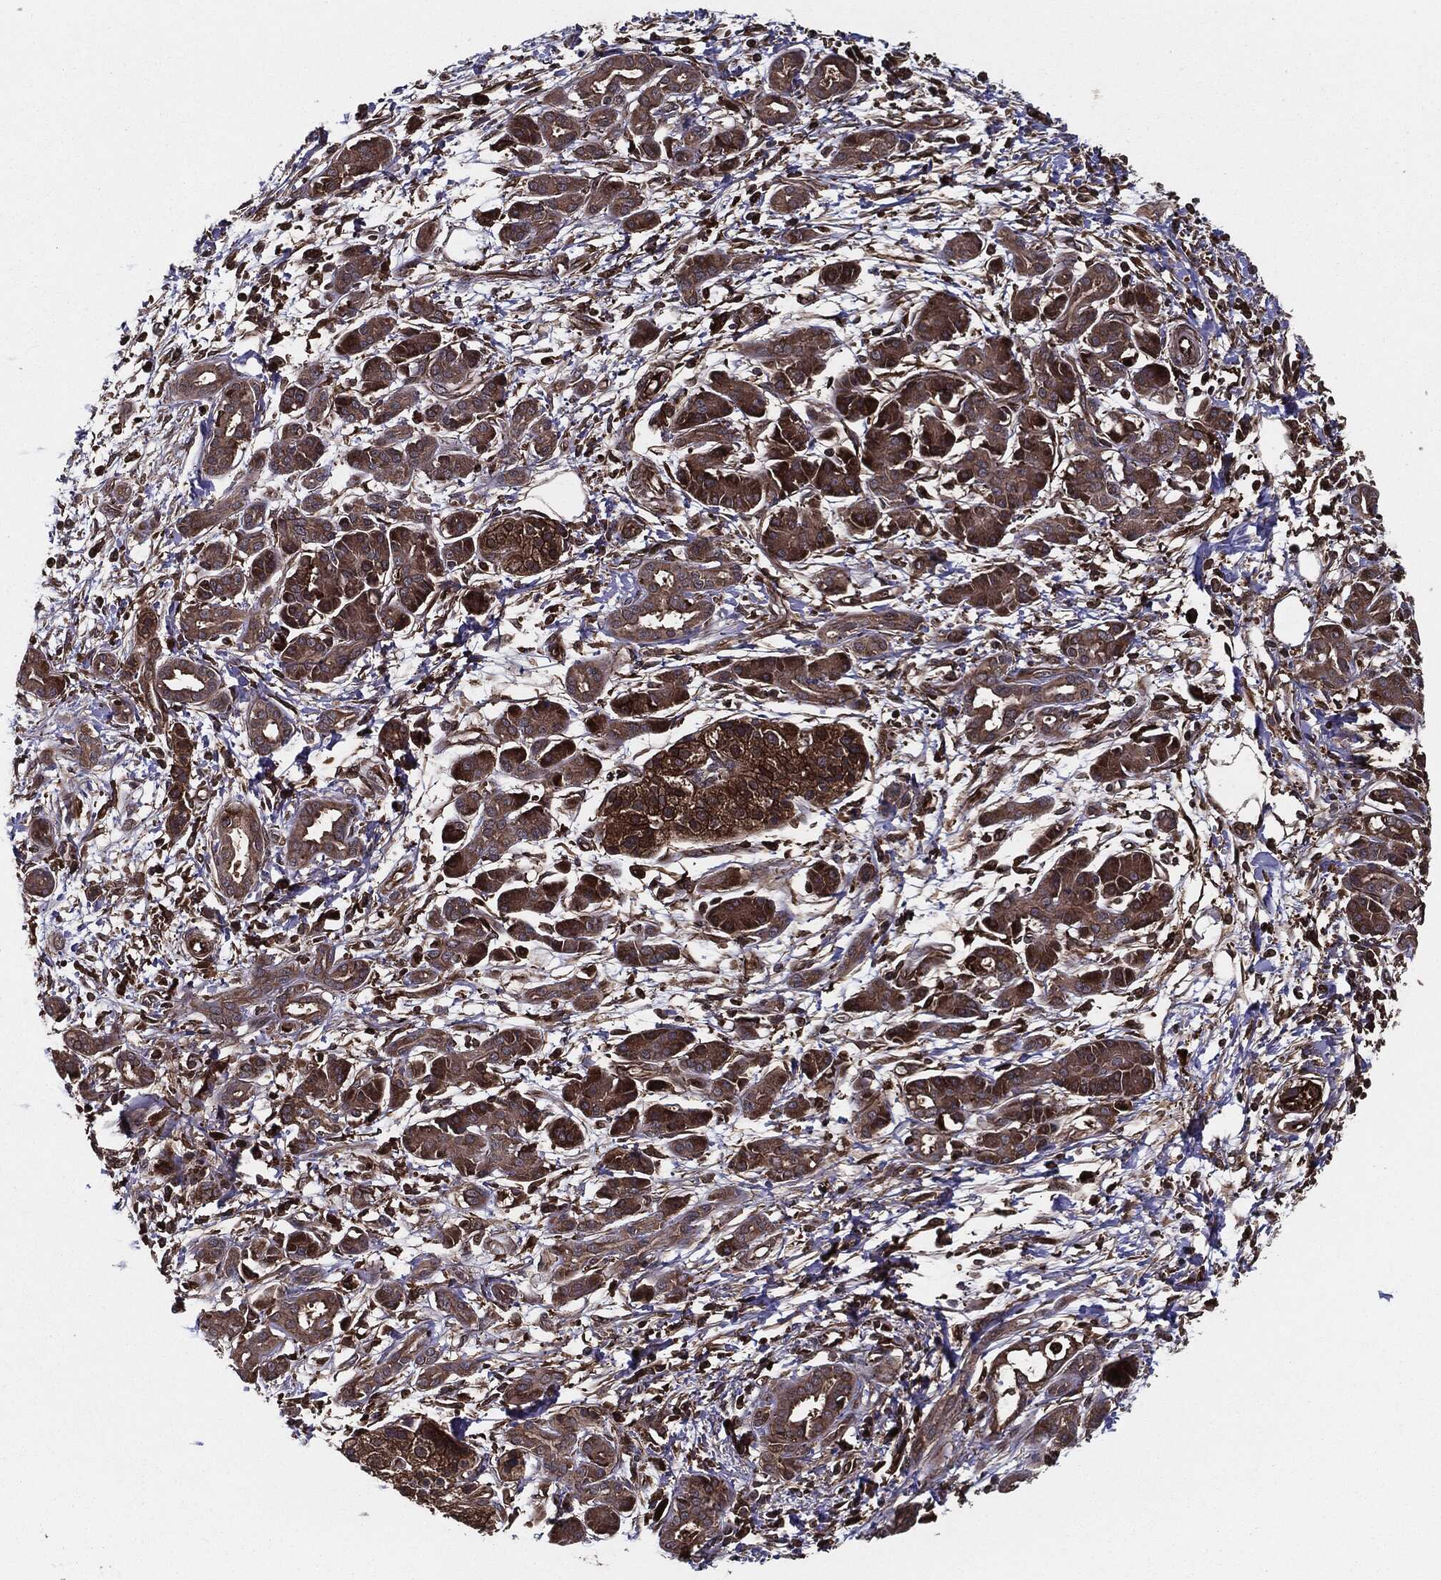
{"staining": {"intensity": "moderate", "quantity": ">75%", "location": "cytoplasmic/membranous"}, "tissue": "pancreatic cancer", "cell_type": "Tumor cells", "image_type": "cancer", "snomed": [{"axis": "morphology", "description": "Adenocarcinoma, NOS"}, {"axis": "topography", "description": "Pancreas"}], "caption": "Adenocarcinoma (pancreatic) stained with DAB (3,3'-diaminobenzidine) immunohistochemistry shows medium levels of moderate cytoplasmic/membranous expression in about >75% of tumor cells.", "gene": "RAP1GDS1", "patient": {"sex": "male", "age": 72}}